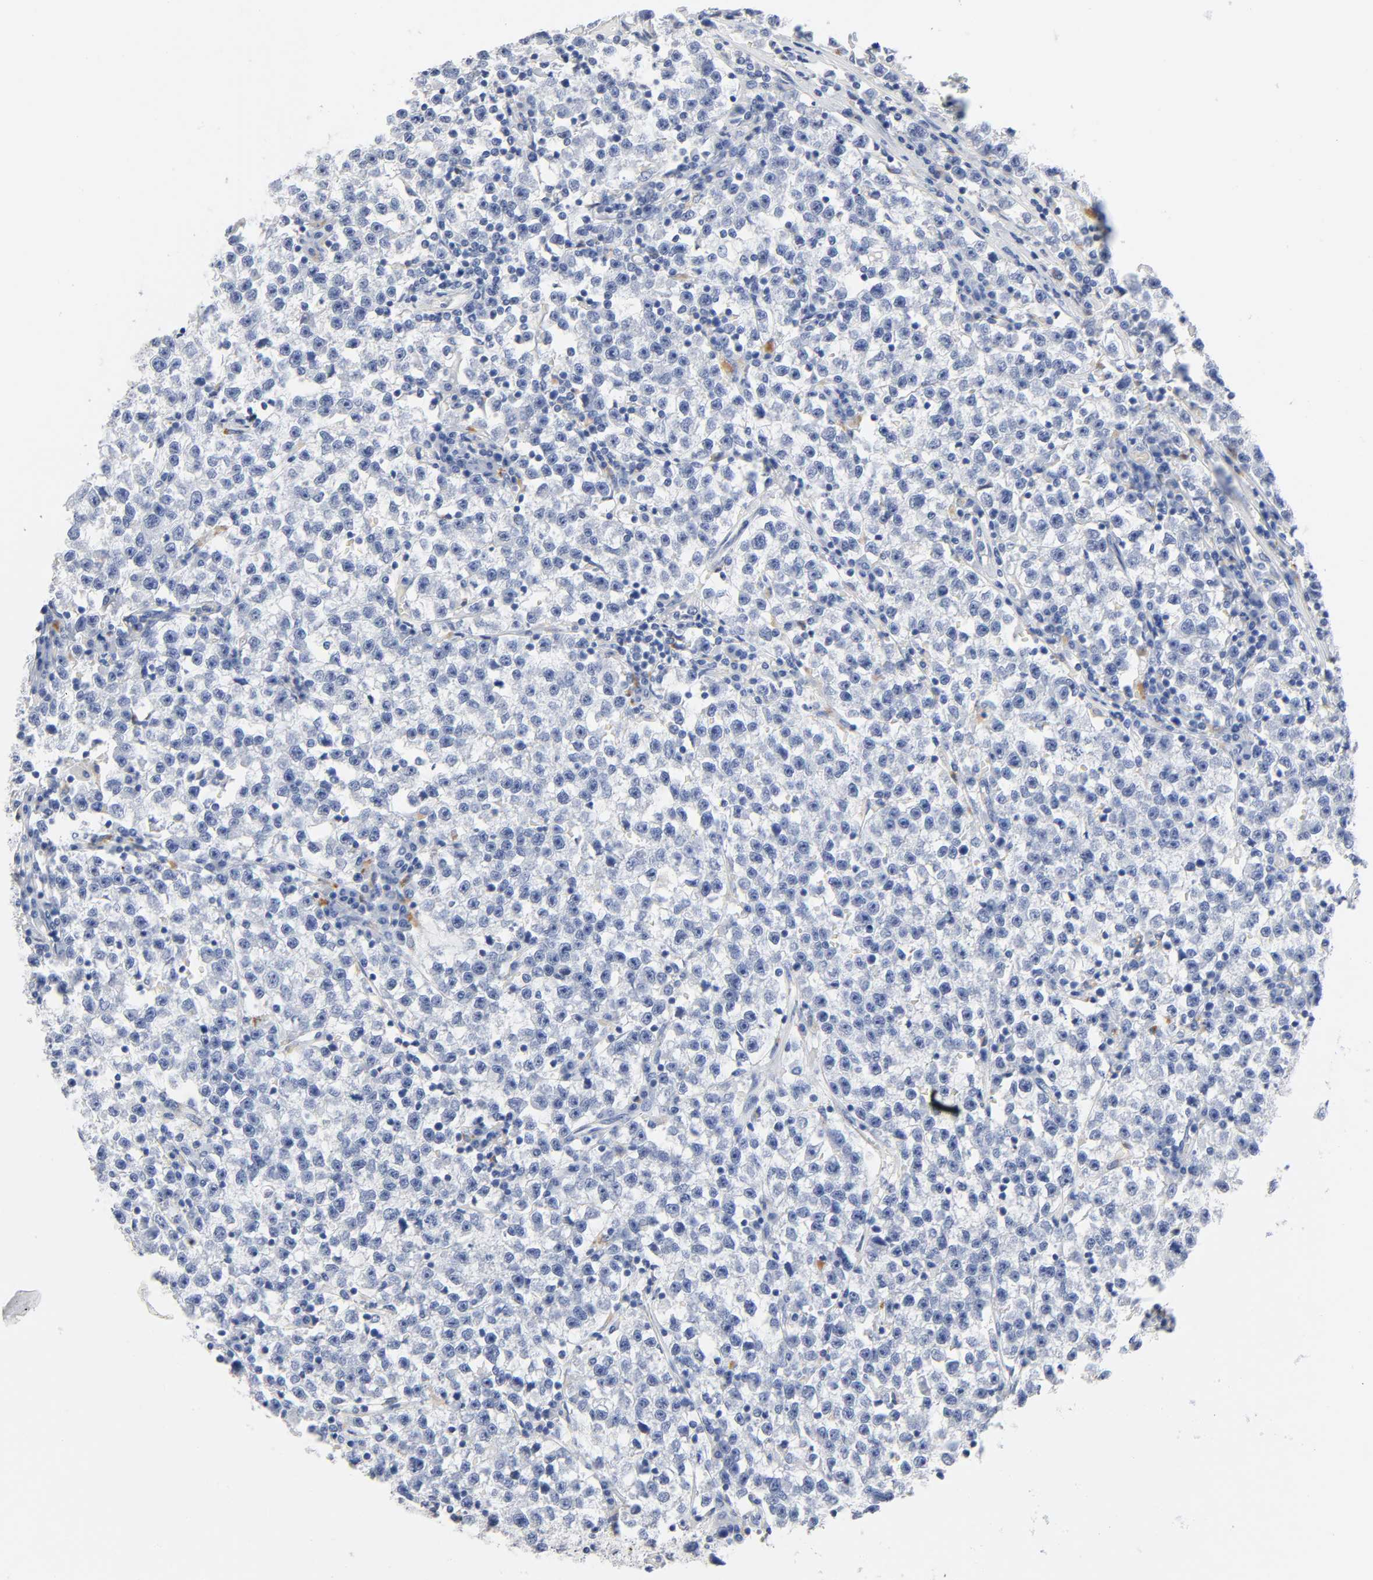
{"staining": {"intensity": "negative", "quantity": "none", "location": "none"}, "tissue": "testis cancer", "cell_type": "Tumor cells", "image_type": "cancer", "snomed": [{"axis": "morphology", "description": "Seminoma, NOS"}, {"axis": "topography", "description": "Testis"}], "caption": "Immunohistochemical staining of seminoma (testis) exhibits no significant staining in tumor cells.", "gene": "PLP1", "patient": {"sex": "male", "age": 22}}